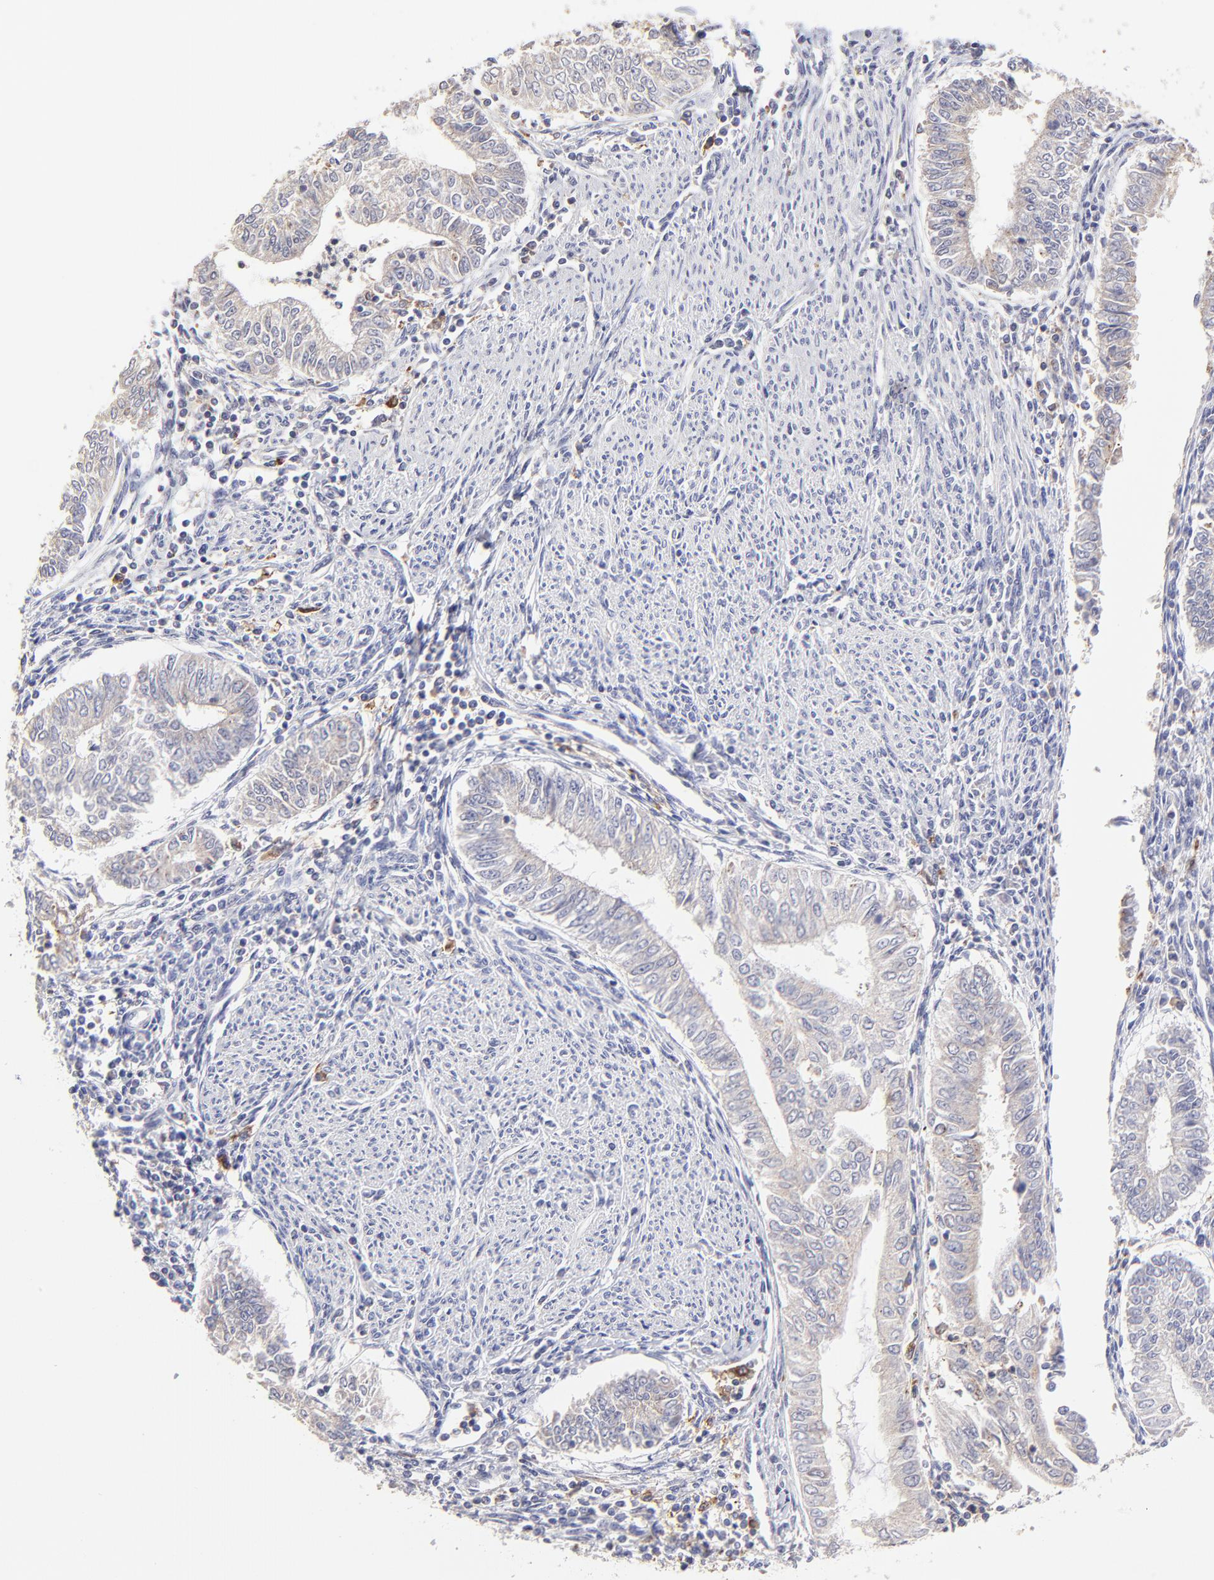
{"staining": {"intensity": "weak", "quantity": "25%-75%", "location": "cytoplasmic/membranous"}, "tissue": "endometrial cancer", "cell_type": "Tumor cells", "image_type": "cancer", "snomed": [{"axis": "morphology", "description": "Adenocarcinoma, NOS"}, {"axis": "topography", "description": "Endometrium"}], "caption": "Endometrial cancer stained with IHC shows weak cytoplasmic/membranous positivity in about 25%-75% of tumor cells.", "gene": "GCSAM", "patient": {"sex": "female", "age": 66}}